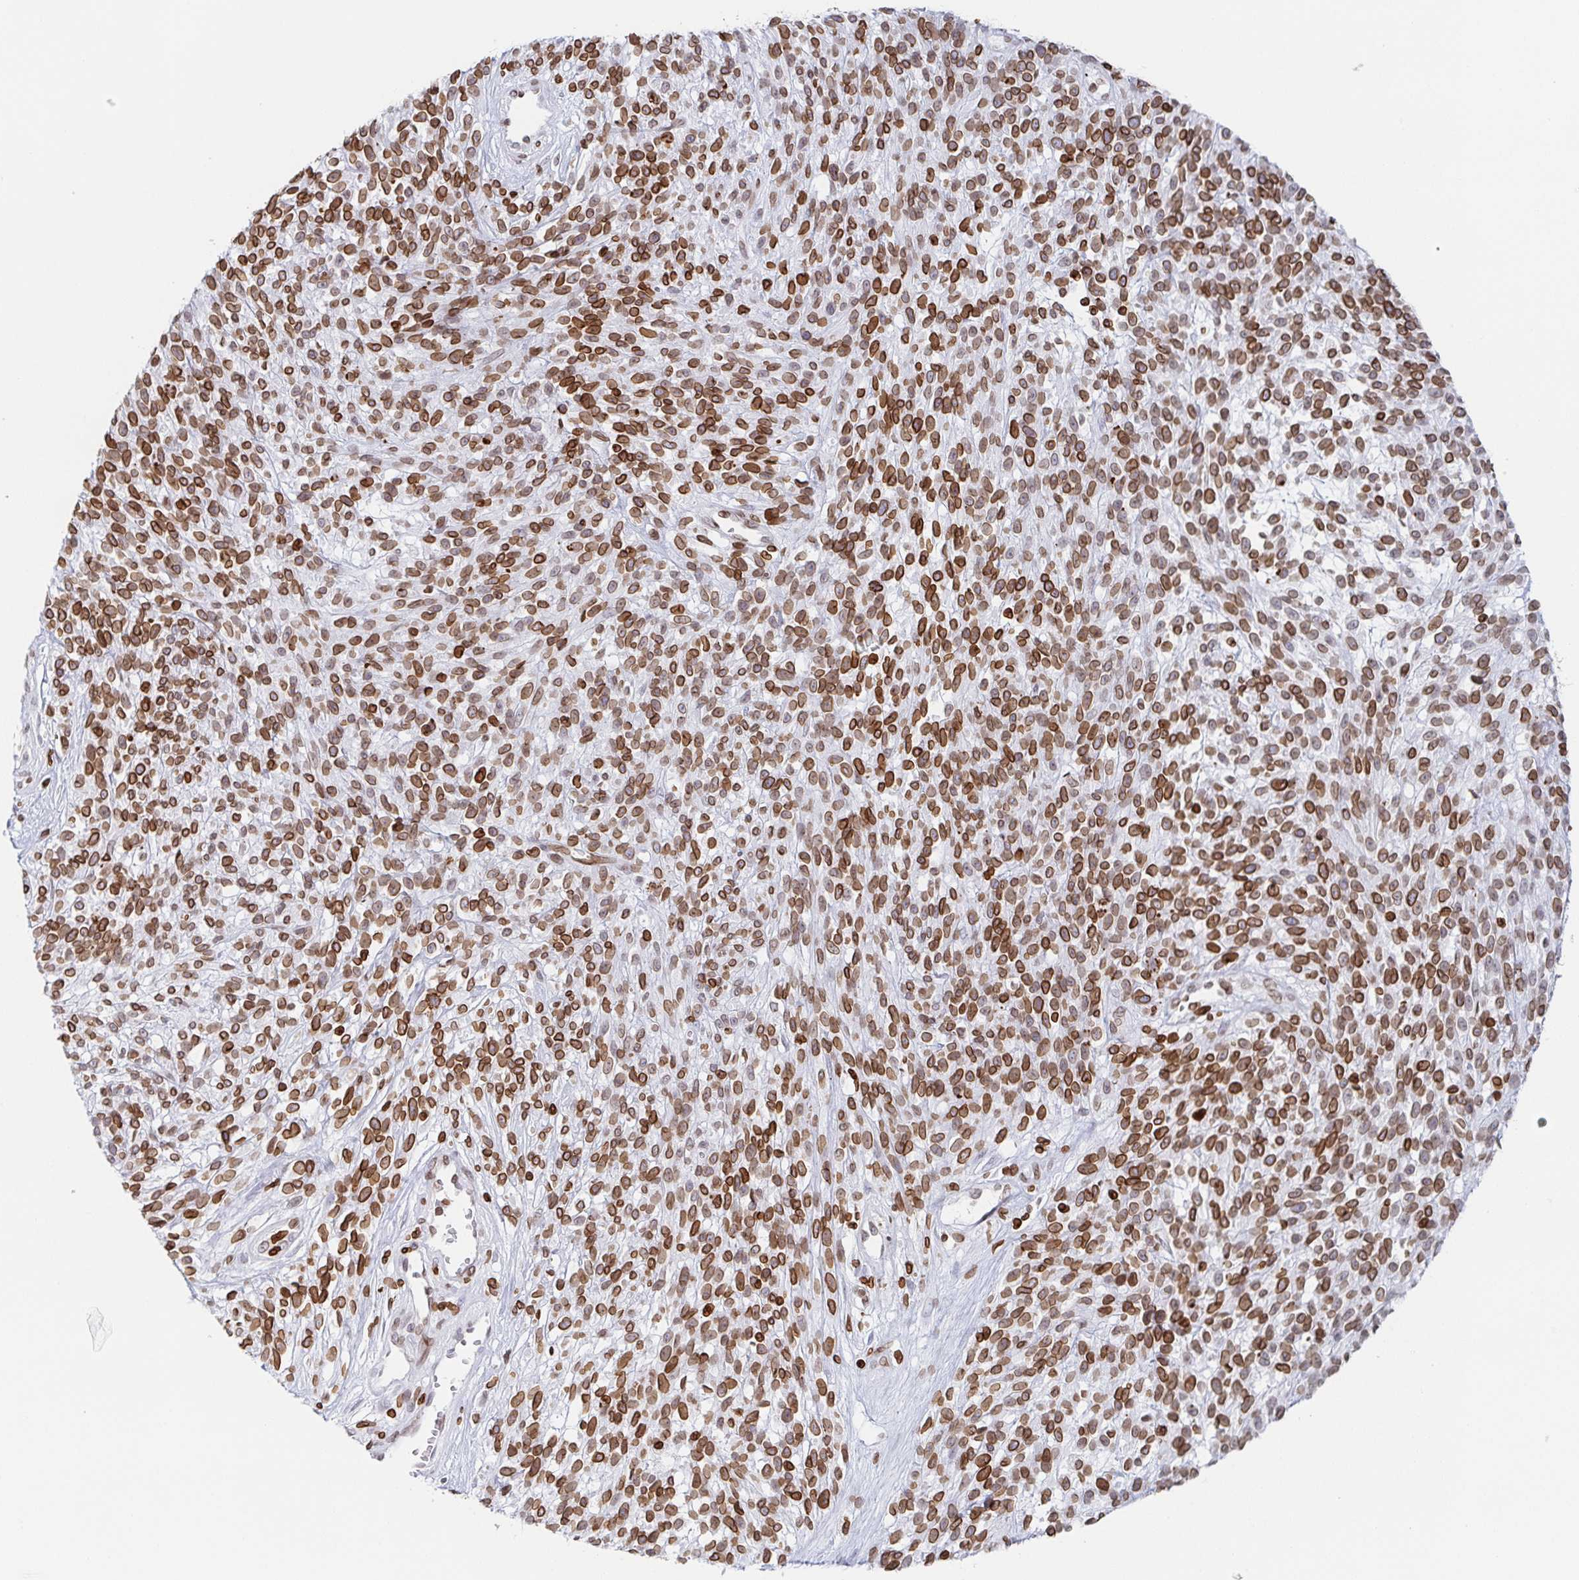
{"staining": {"intensity": "strong", "quantity": ">75%", "location": "cytoplasmic/membranous,nuclear"}, "tissue": "melanoma", "cell_type": "Tumor cells", "image_type": "cancer", "snomed": [{"axis": "morphology", "description": "Malignant melanoma, NOS"}, {"axis": "topography", "description": "Skin"}, {"axis": "topography", "description": "Skin of trunk"}], "caption": "Approximately >75% of tumor cells in melanoma demonstrate strong cytoplasmic/membranous and nuclear protein positivity as visualized by brown immunohistochemical staining.", "gene": "BTBD7", "patient": {"sex": "male", "age": 74}}